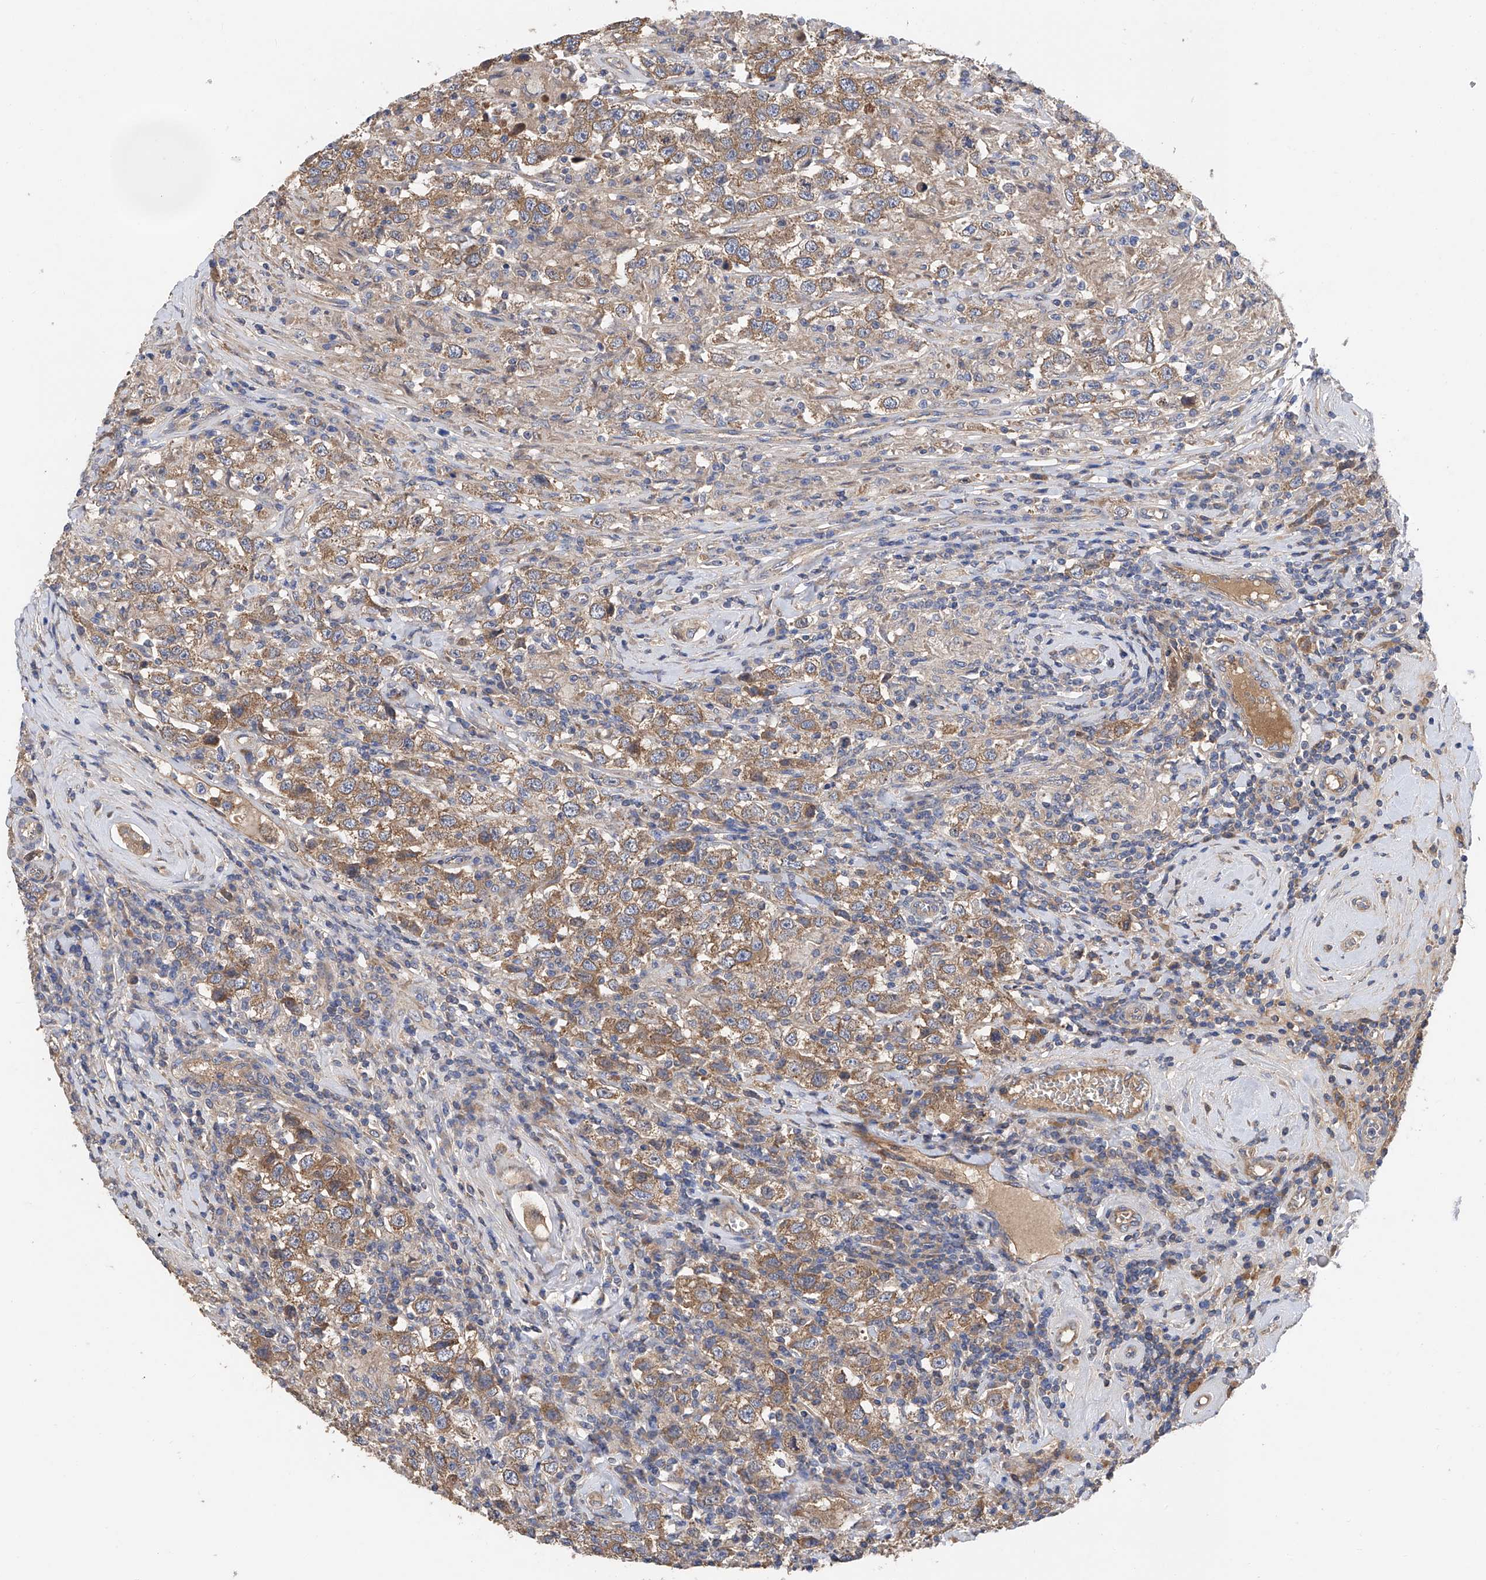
{"staining": {"intensity": "moderate", "quantity": ">75%", "location": "cytoplasmic/membranous"}, "tissue": "testis cancer", "cell_type": "Tumor cells", "image_type": "cancer", "snomed": [{"axis": "morphology", "description": "Seminoma, NOS"}, {"axis": "topography", "description": "Testis"}], "caption": "Protein expression by IHC reveals moderate cytoplasmic/membranous staining in about >75% of tumor cells in testis cancer.", "gene": "PTK2", "patient": {"sex": "male", "age": 41}}